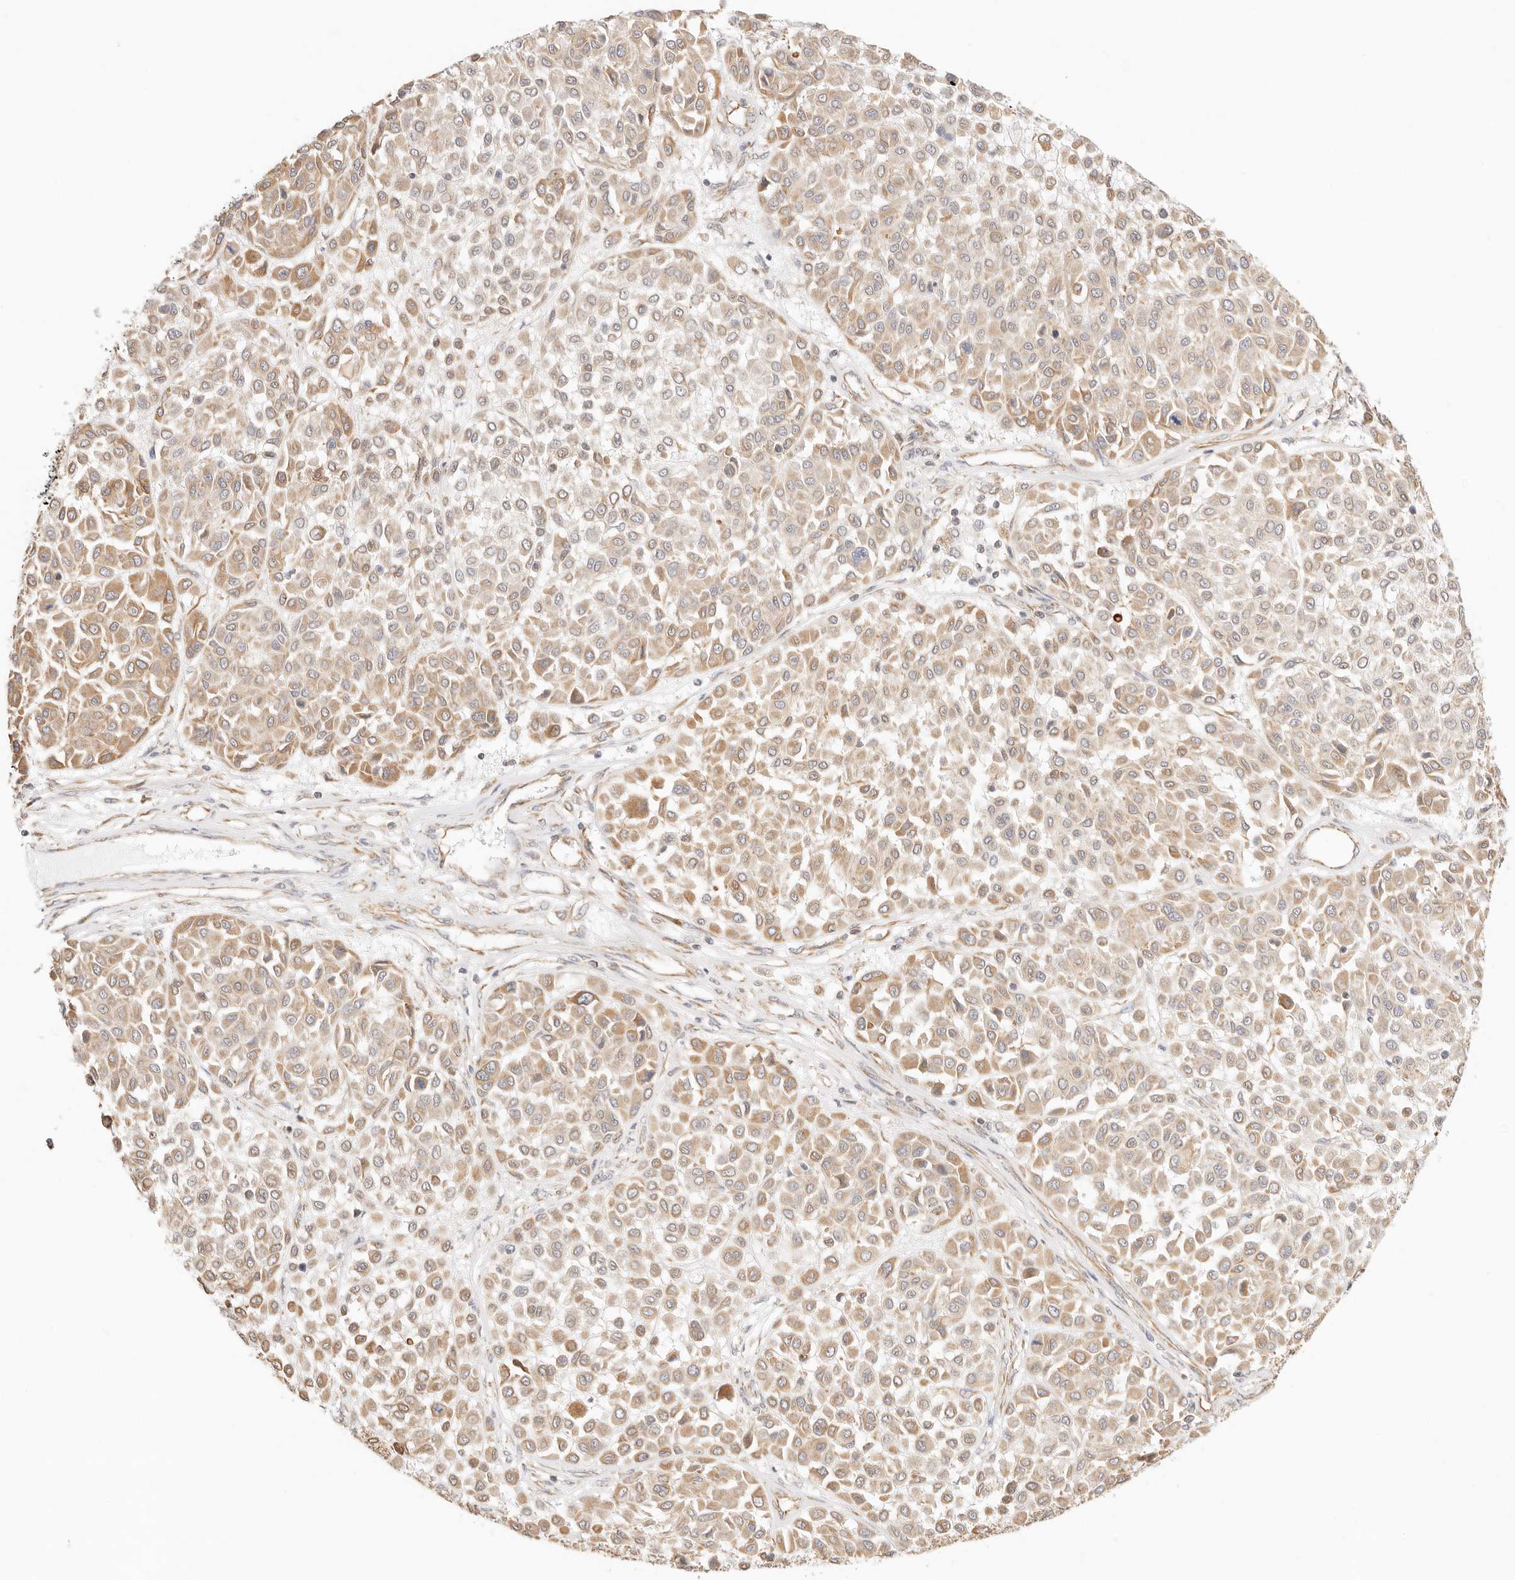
{"staining": {"intensity": "moderate", "quantity": ">75%", "location": "cytoplasmic/membranous"}, "tissue": "melanoma", "cell_type": "Tumor cells", "image_type": "cancer", "snomed": [{"axis": "morphology", "description": "Malignant melanoma, Metastatic site"}, {"axis": "topography", "description": "Soft tissue"}], "caption": "Protein expression analysis of melanoma exhibits moderate cytoplasmic/membranous staining in approximately >75% of tumor cells.", "gene": "ZC3H11A", "patient": {"sex": "male", "age": 41}}